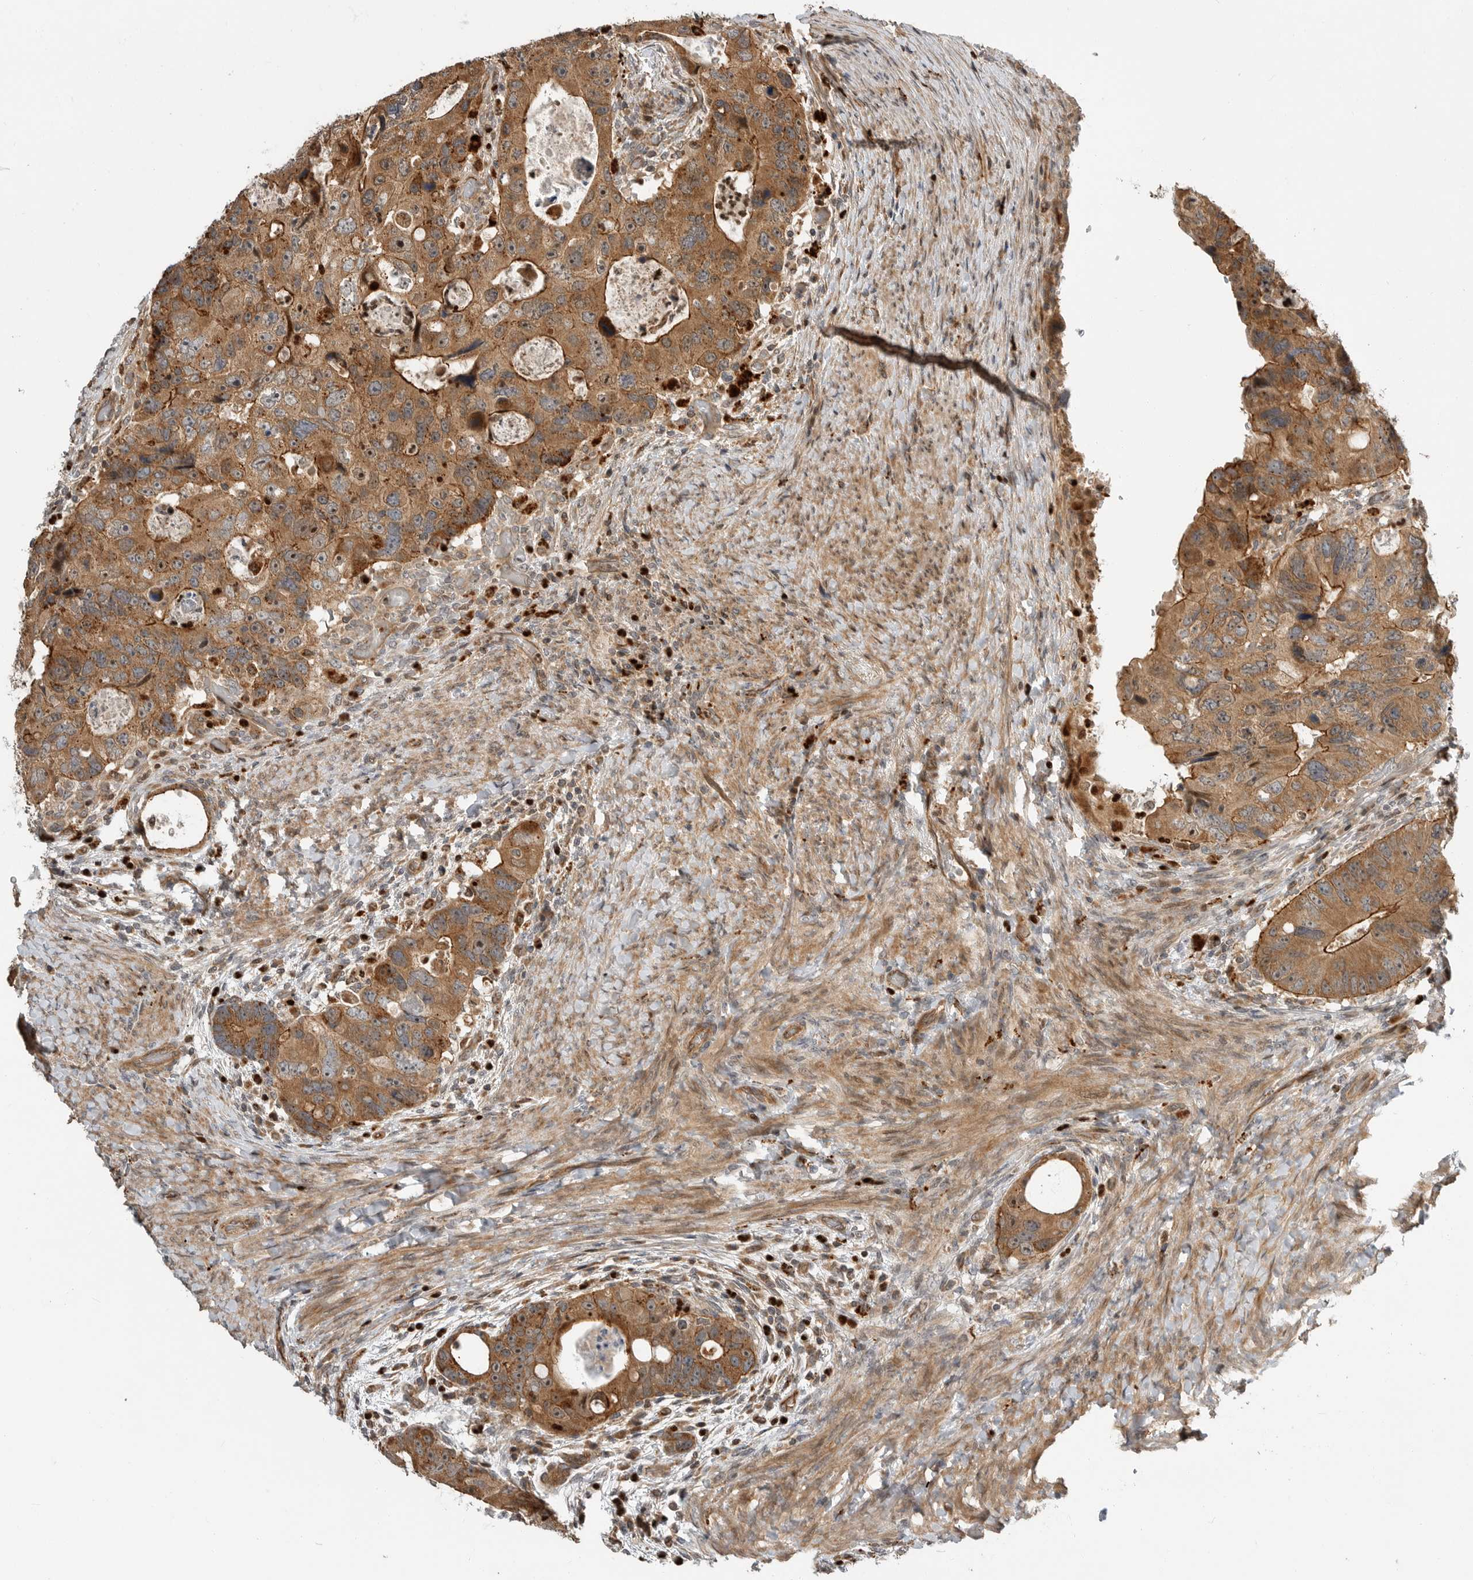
{"staining": {"intensity": "moderate", "quantity": ">75%", "location": "cytoplasmic/membranous,nuclear"}, "tissue": "colorectal cancer", "cell_type": "Tumor cells", "image_type": "cancer", "snomed": [{"axis": "morphology", "description": "Adenocarcinoma, NOS"}, {"axis": "topography", "description": "Rectum"}], "caption": "This image shows colorectal cancer (adenocarcinoma) stained with immunohistochemistry to label a protein in brown. The cytoplasmic/membranous and nuclear of tumor cells show moderate positivity for the protein. Nuclei are counter-stained blue.", "gene": "STRAP", "patient": {"sex": "male", "age": 59}}